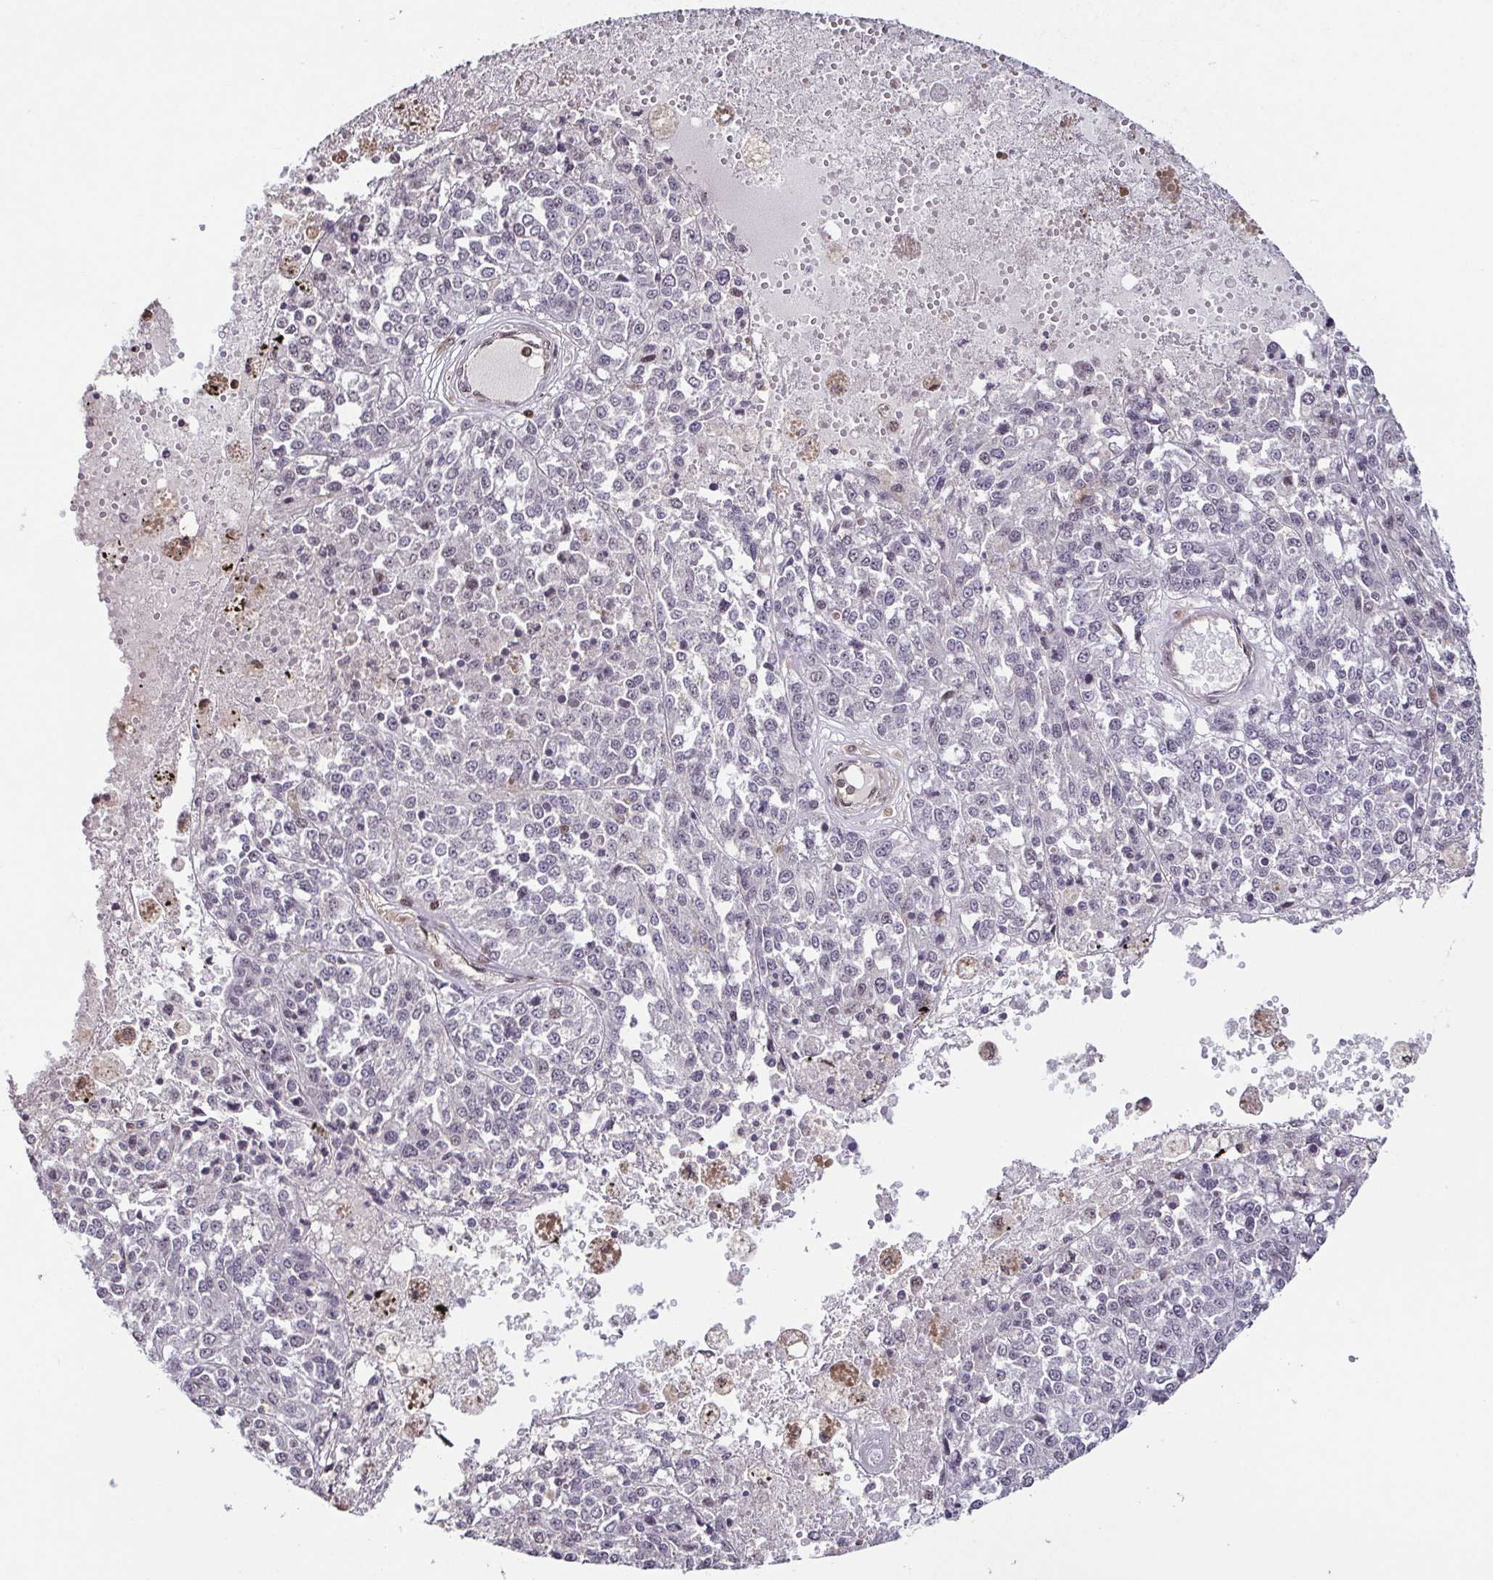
{"staining": {"intensity": "negative", "quantity": "none", "location": "none"}, "tissue": "melanoma", "cell_type": "Tumor cells", "image_type": "cancer", "snomed": [{"axis": "morphology", "description": "Malignant melanoma, Metastatic site"}, {"axis": "topography", "description": "Lymph node"}], "caption": "This is a micrograph of immunohistochemistry (IHC) staining of malignant melanoma (metastatic site), which shows no positivity in tumor cells.", "gene": "PSMB9", "patient": {"sex": "female", "age": 64}}